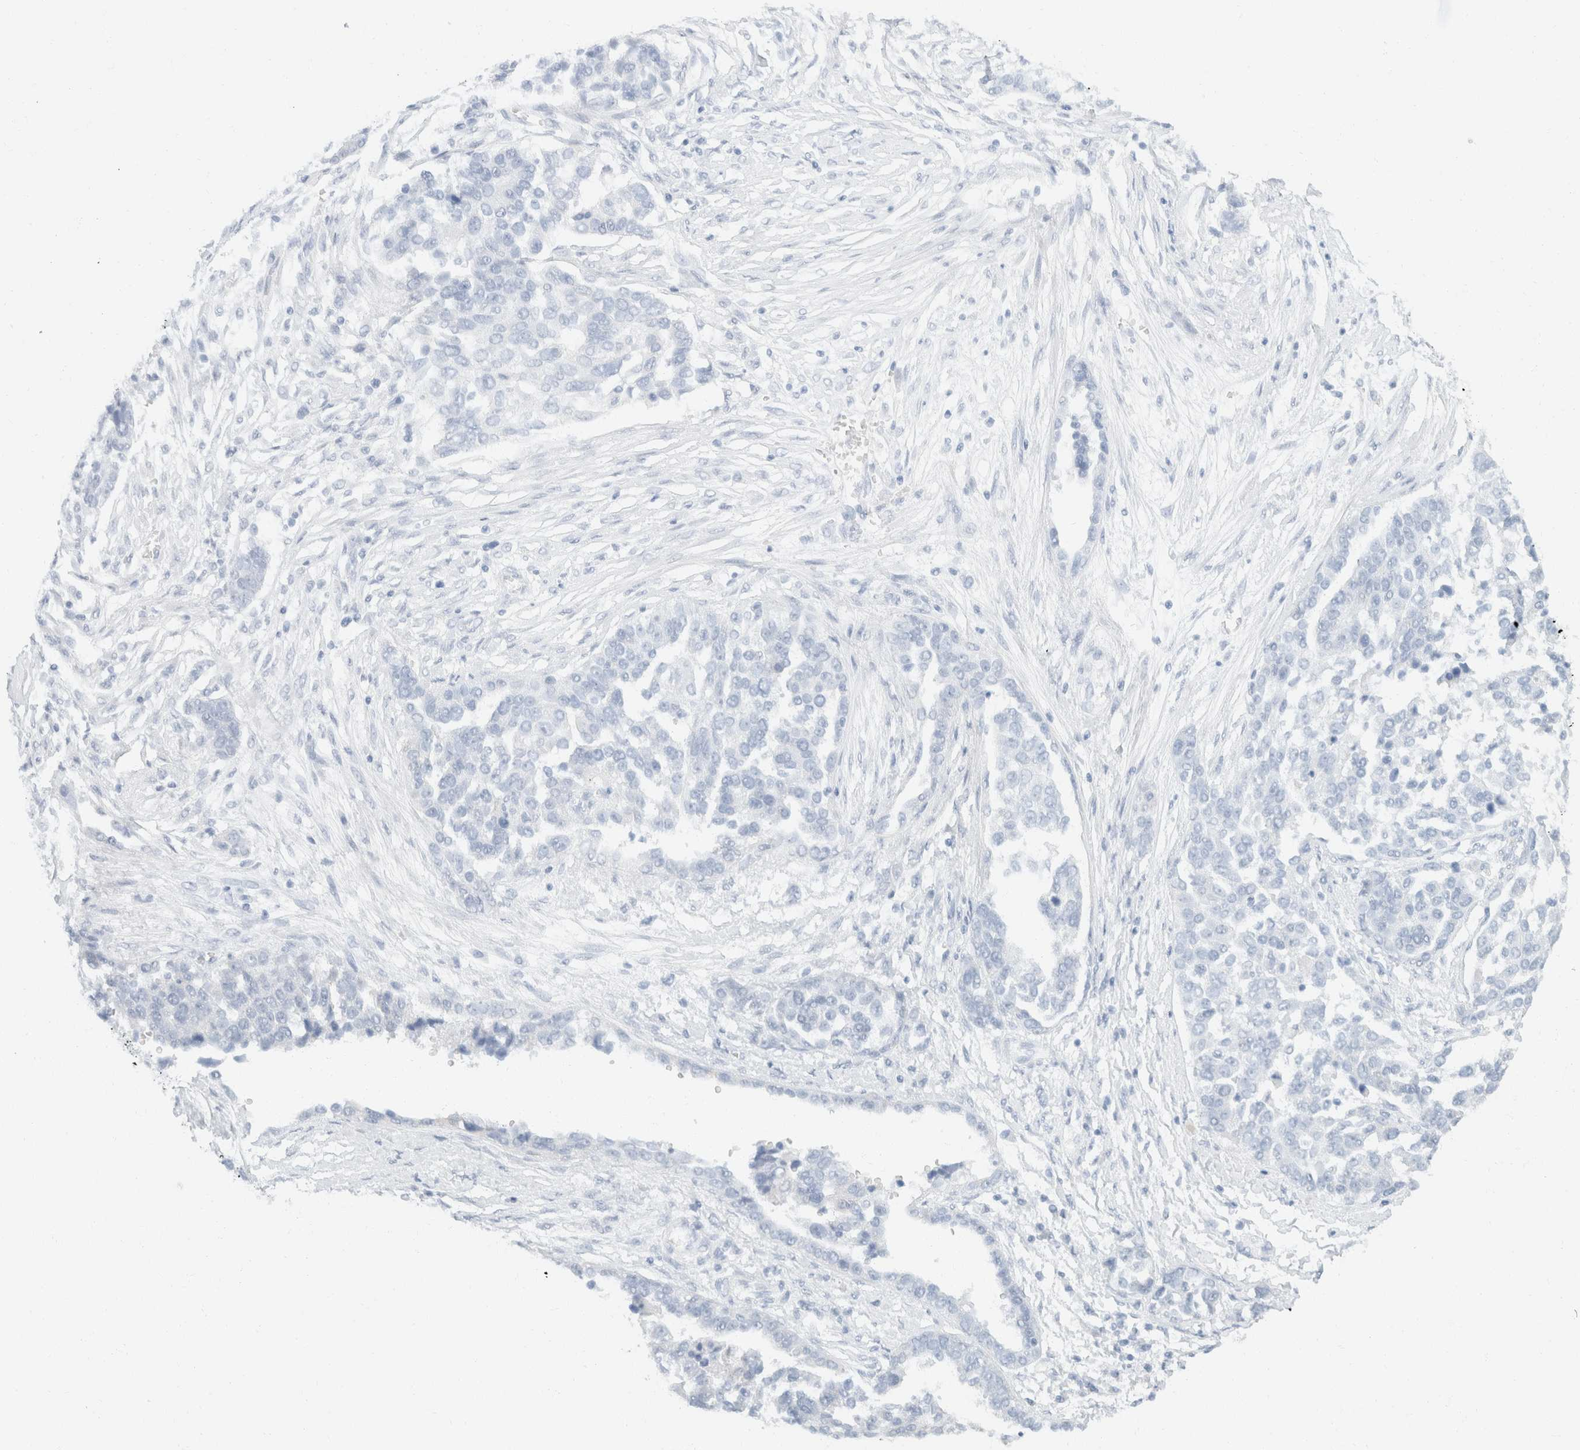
{"staining": {"intensity": "negative", "quantity": "none", "location": "none"}, "tissue": "ovarian cancer", "cell_type": "Tumor cells", "image_type": "cancer", "snomed": [{"axis": "morphology", "description": "Cystadenocarcinoma, serous, NOS"}, {"axis": "topography", "description": "Ovary"}], "caption": "Immunohistochemistry (IHC) of human ovarian cancer (serous cystadenocarcinoma) displays no staining in tumor cells.", "gene": "KRT20", "patient": {"sex": "female", "age": 44}}